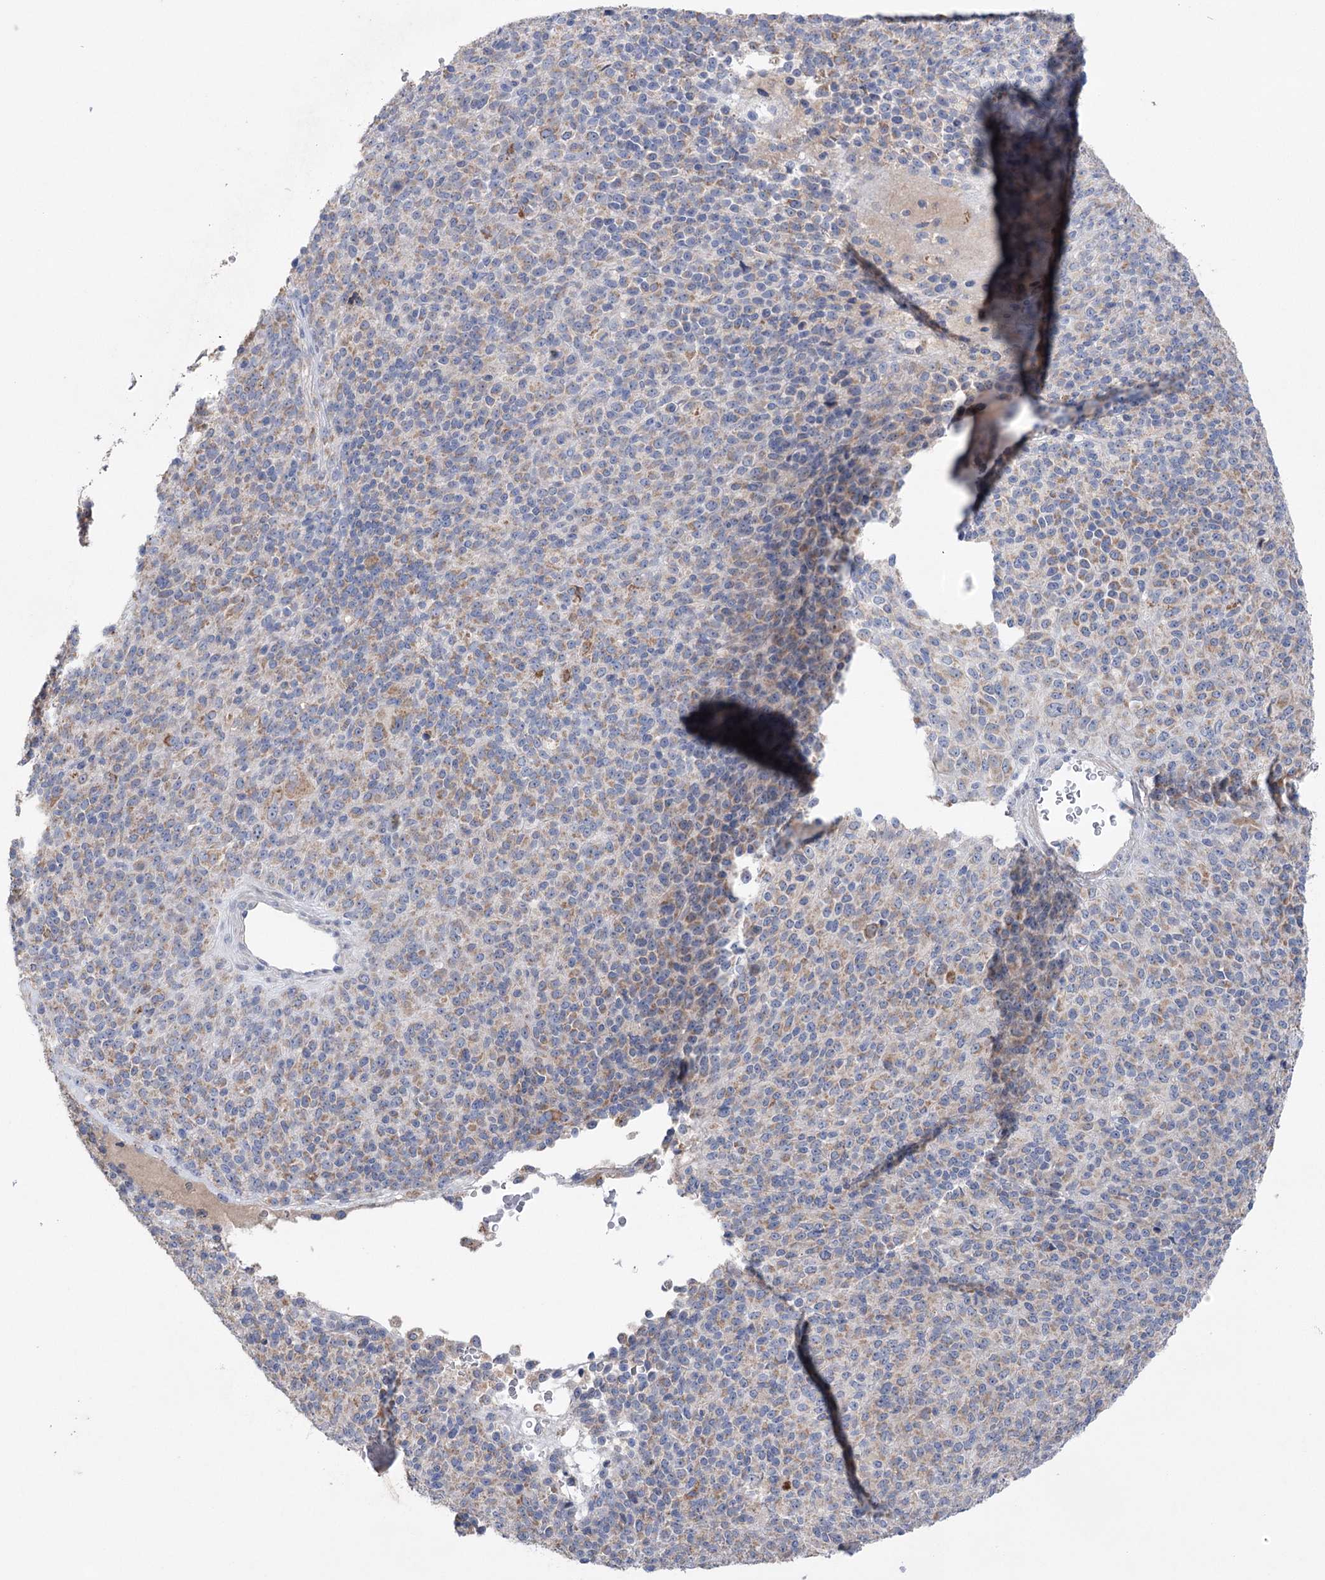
{"staining": {"intensity": "weak", "quantity": ">75%", "location": "cytoplasmic/membranous"}, "tissue": "melanoma", "cell_type": "Tumor cells", "image_type": "cancer", "snomed": [{"axis": "morphology", "description": "Malignant melanoma, Metastatic site"}, {"axis": "topography", "description": "Brain"}], "caption": "This histopathology image demonstrates immunohistochemistry (IHC) staining of human malignant melanoma (metastatic site), with low weak cytoplasmic/membranous staining in about >75% of tumor cells.", "gene": "MTCH2", "patient": {"sex": "female", "age": 56}}